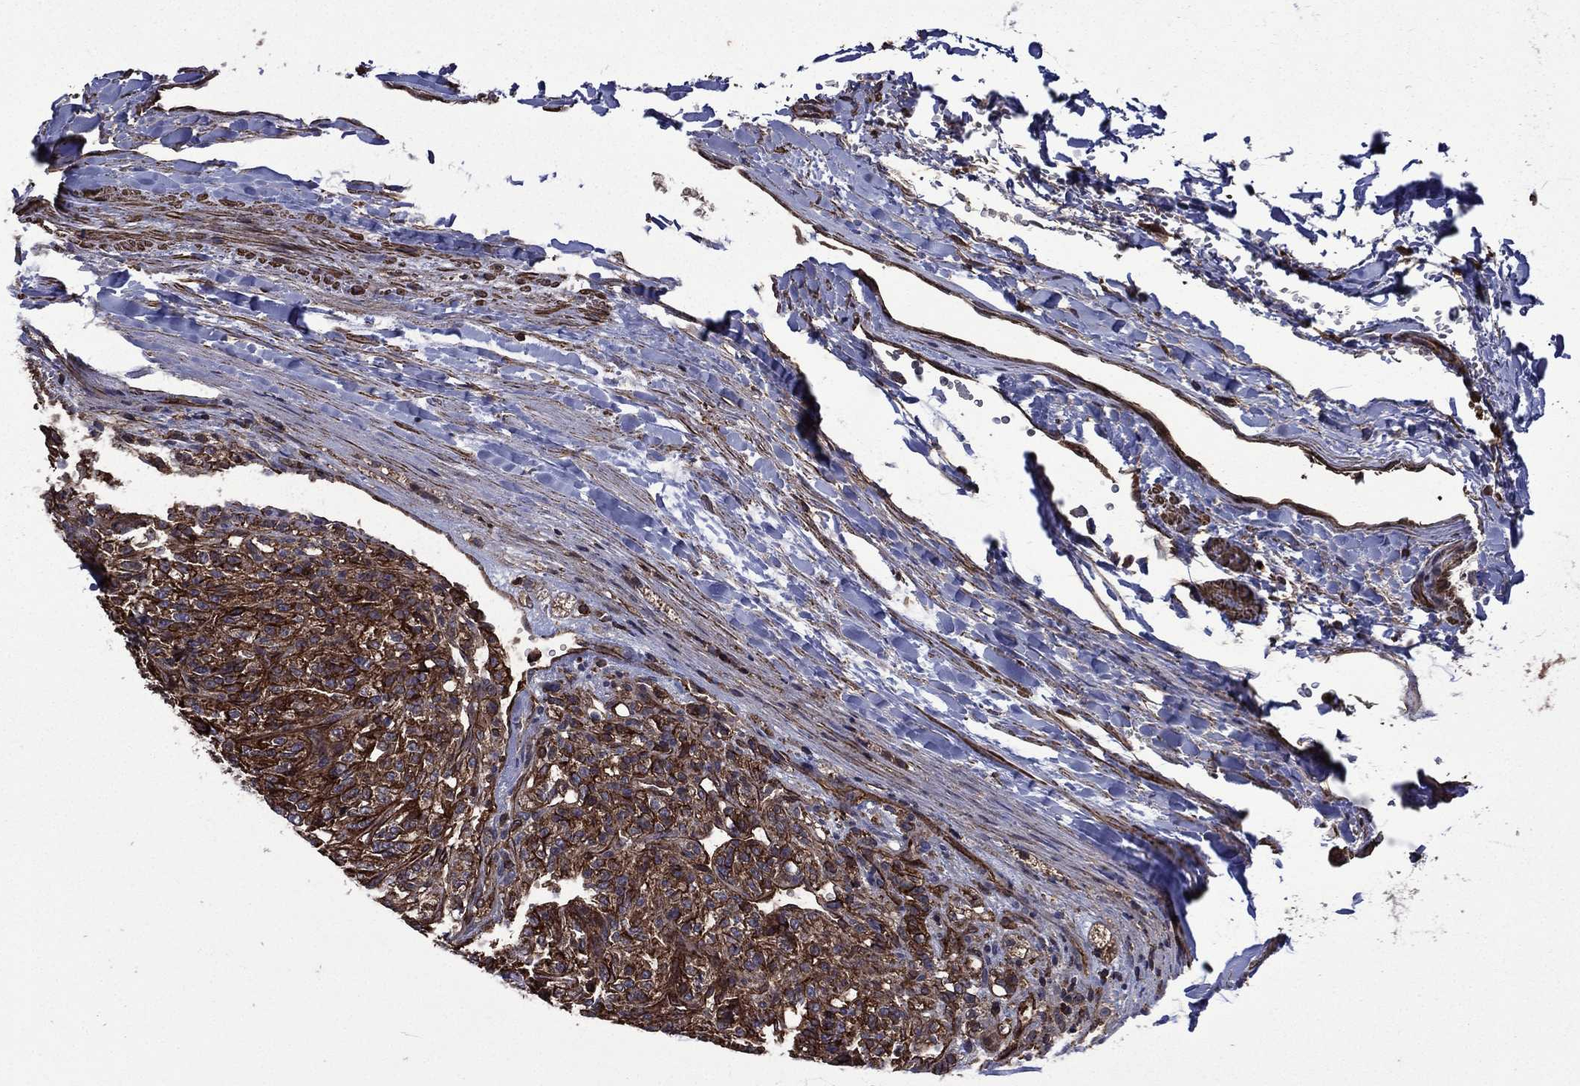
{"staining": {"intensity": "strong", "quantity": ">75%", "location": "cytoplasmic/membranous"}, "tissue": "renal cancer", "cell_type": "Tumor cells", "image_type": "cancer", "snomed": [{"axis": "morphology", "description": "Adenocarcinoma, NOS"}, {"axis": "topography", "description": "Kidney"}], "caption": "Tumor cells demonstrate high levels of strong cytoplasmic/membranous staining in approximately >75% of cells in human renal adenocarcinoma.", "gene": "PLPP3", "patient": {"sex": "female", "age": 63}}